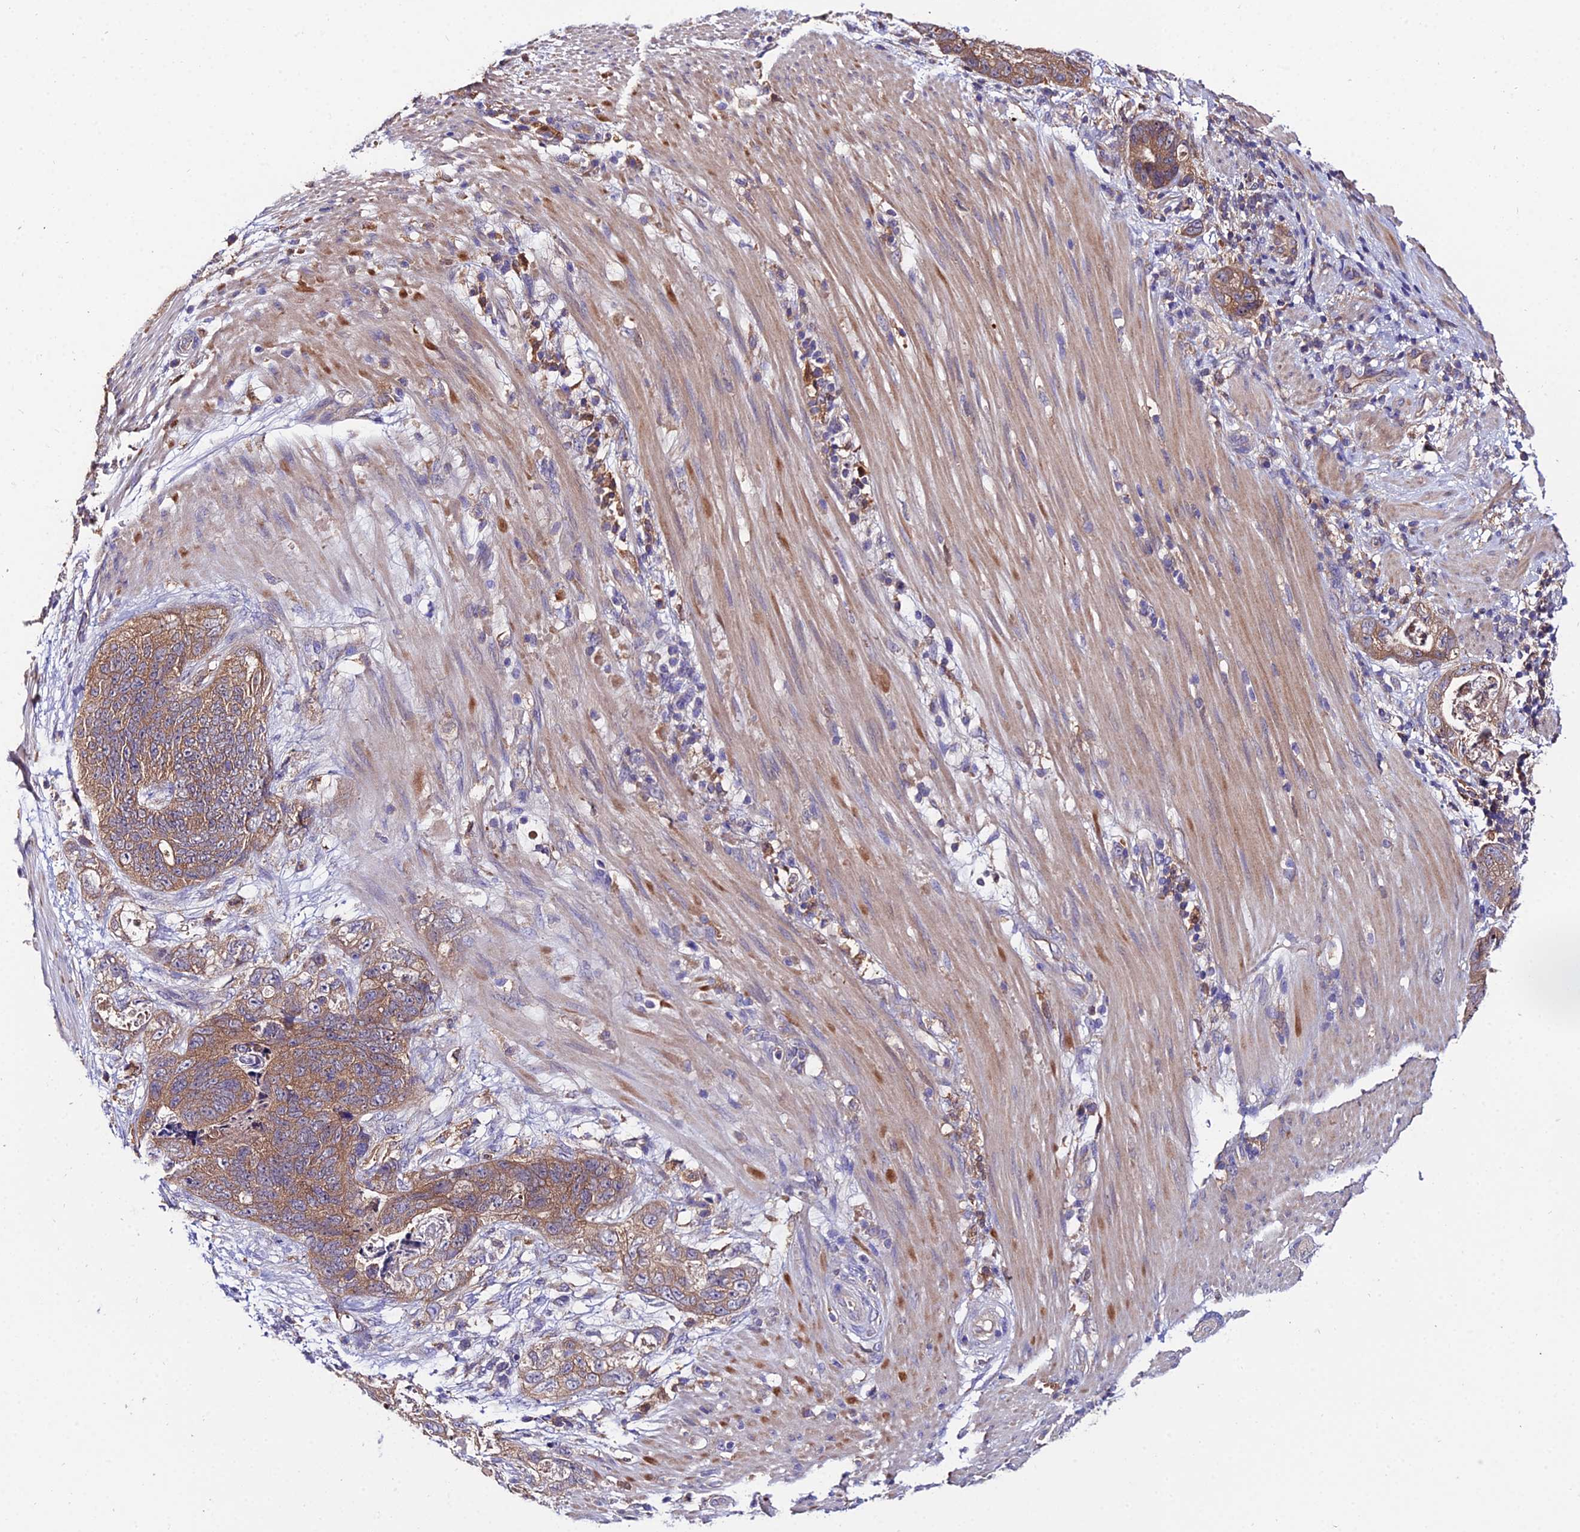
{"staining": {"intensity": "moderate", "quantity": ">75%", "location": "cytoplasmic/membranous"}, "tissue": "stomach cancer", "cell_type": "Tumor cells", "image_type": "cancer", "snomed": [{"axis": "morphology", "description": "Normal tissue, NOS"}, {"axis": "morphology", "description": "Adenocarcinoma, NOS"}, {"axis": "topography", "description": "Stomach"}], "caption": "The immunohistochemical stain labels moderate cytoplasmic/membranous staining in tumor cells of stomach cancer (adenocarcinoma) tissue.", "gene": "C2orf69", "patient": {"sex": "female", "age": 89}}